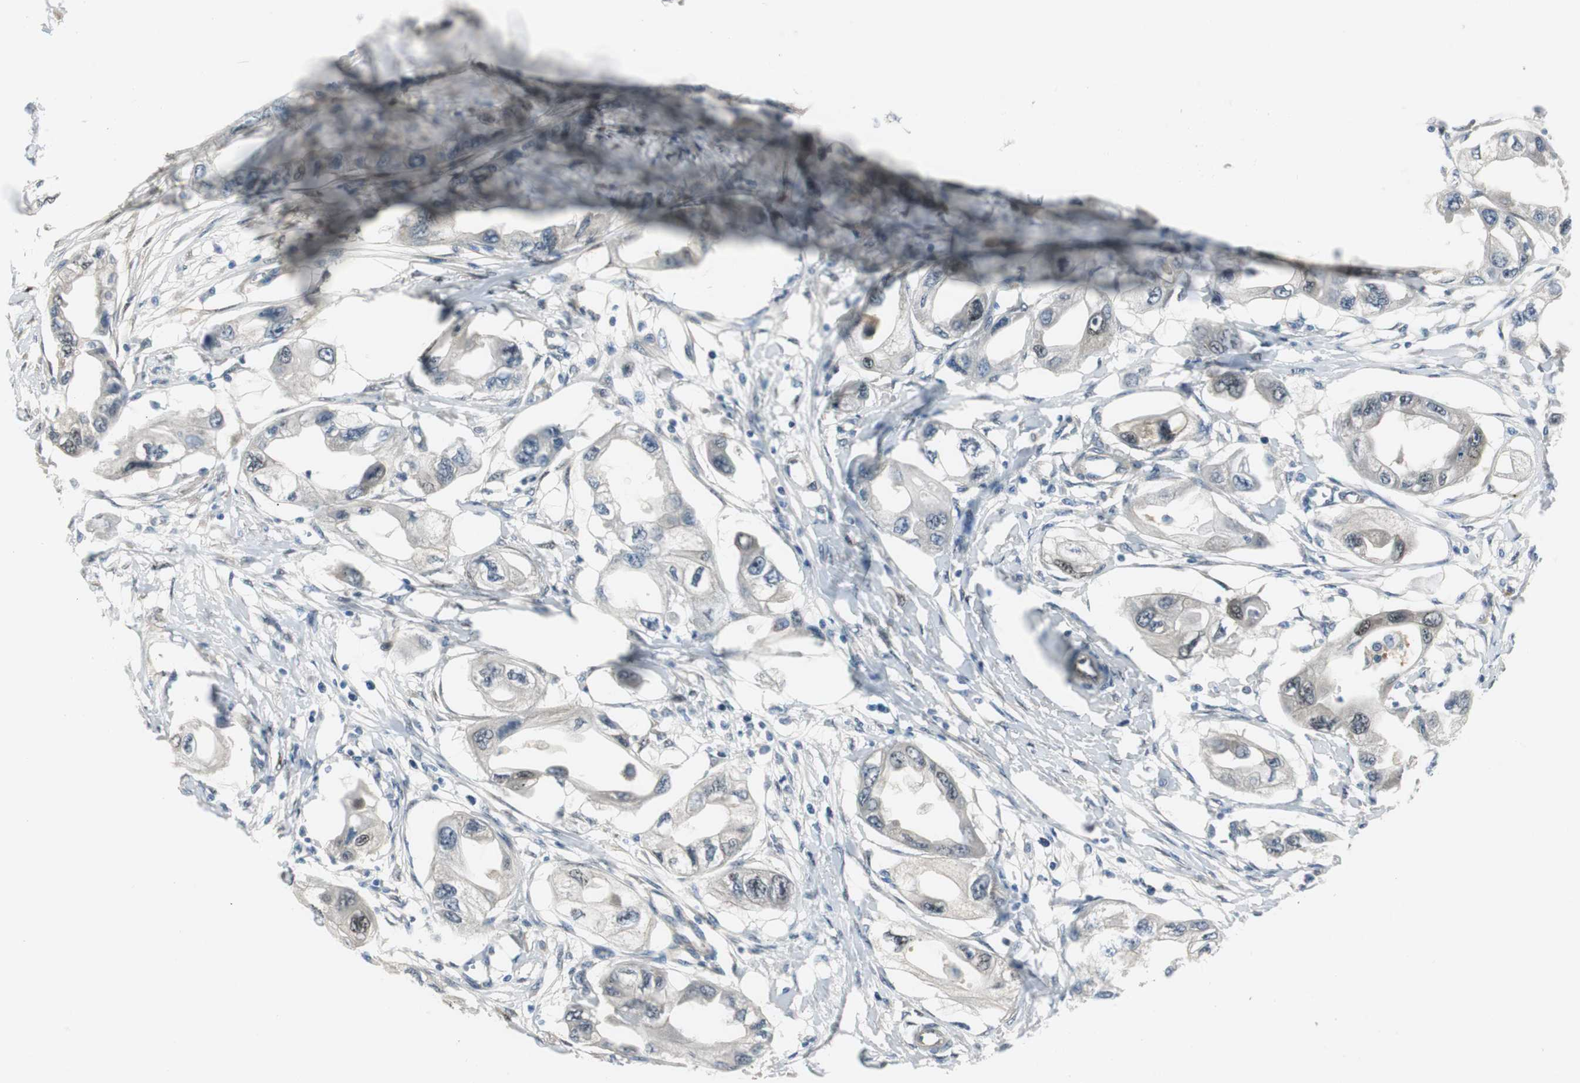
{"staining": {"intensity": "negative", "quantity": "none", "location": "none"}, "tissue": "endometrial cancer", "cell_type": "Tumor cells", "image_type": "cancer", "snomed": [{"axis": "morphology", "description": "Adenocarcinoma, NOS"}, {"axis": "topography", "description": "Endometrium"}], "caption": "This is an IHC image of adenocarcinoma (endometrial). There is no positivity in tumor cells.", "gene": "FHL2", "patient": {"sex": "female", "age": 67}}